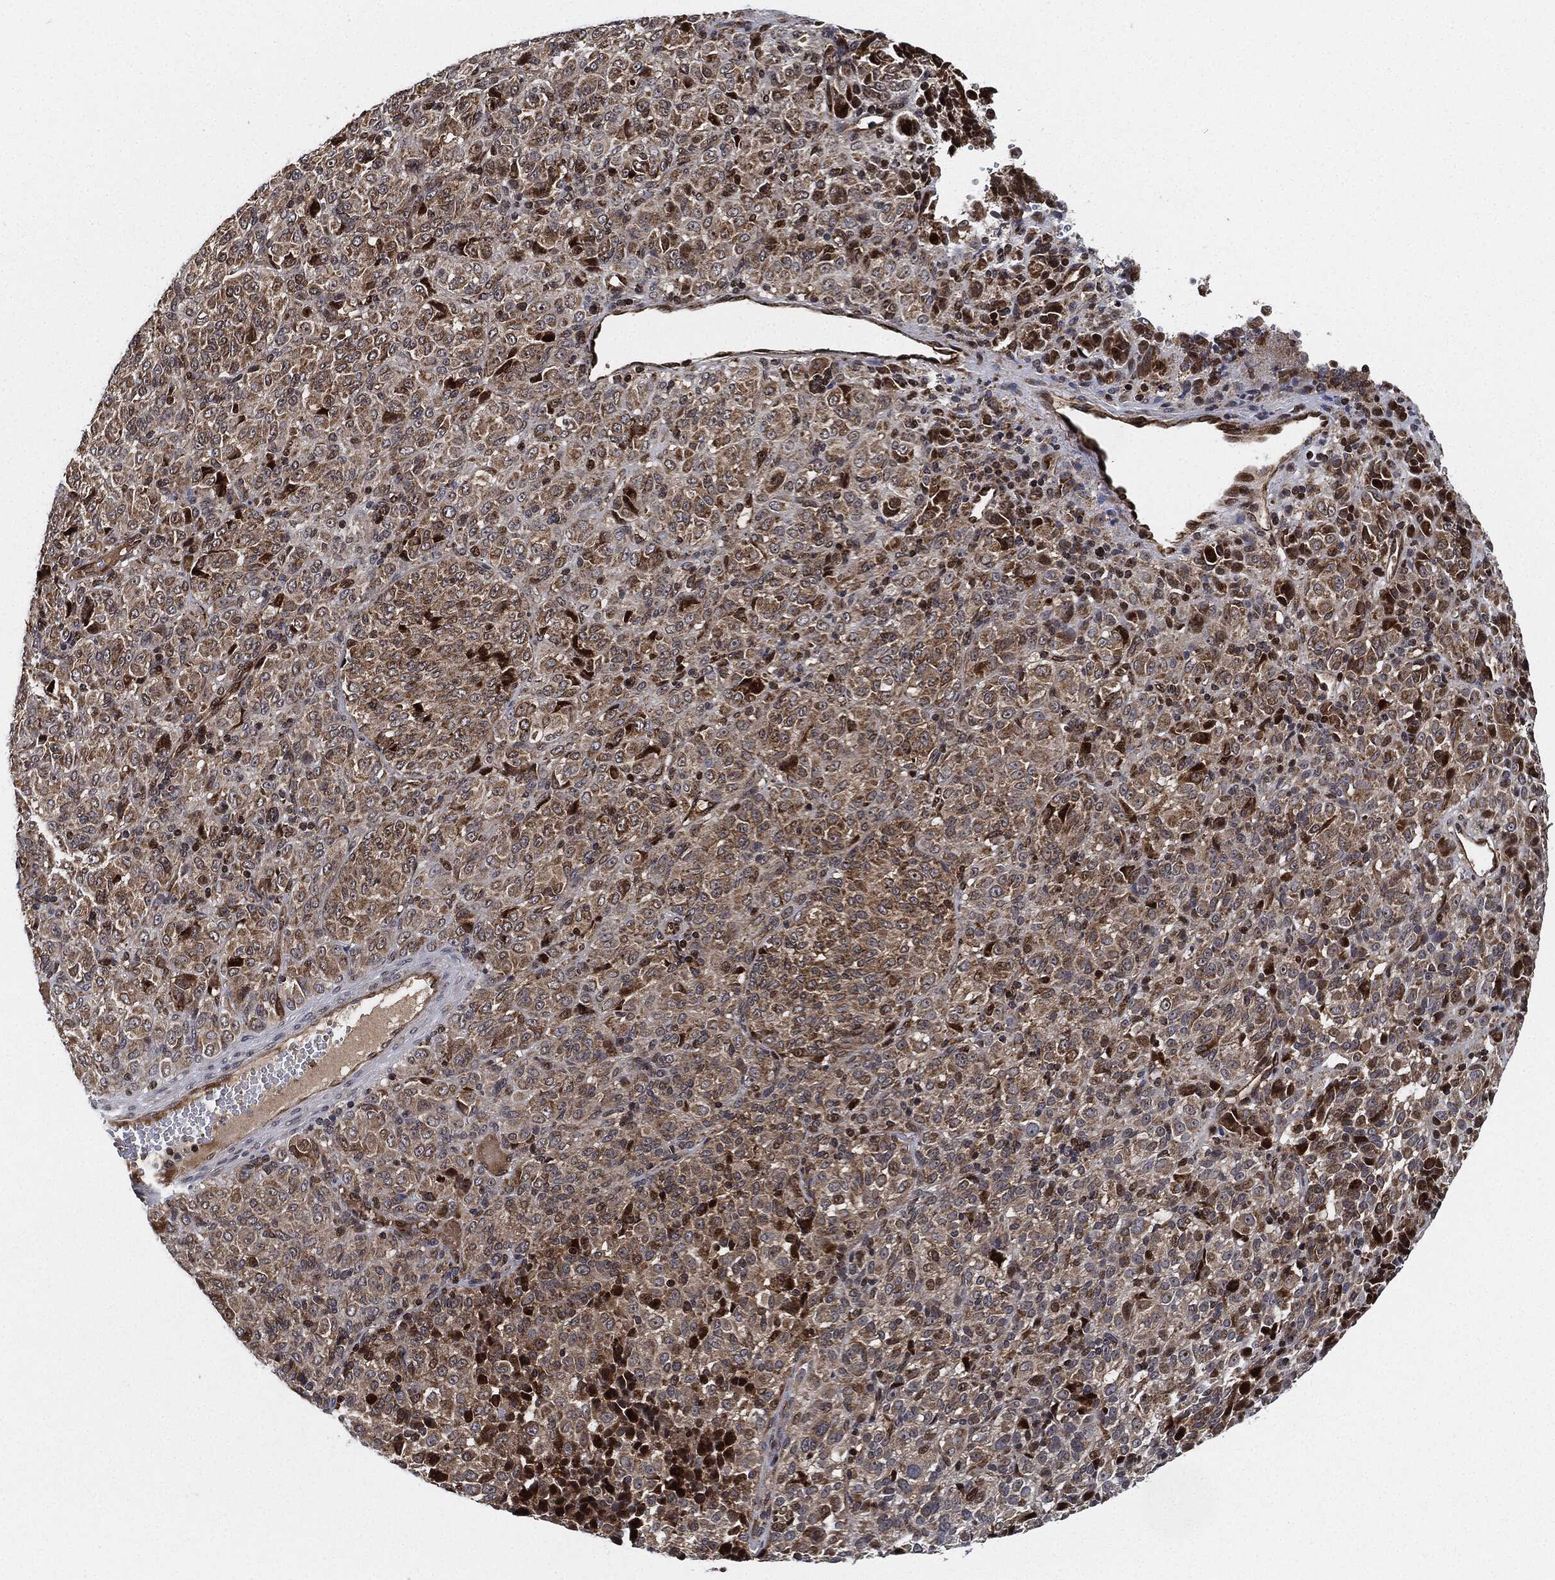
{"staining": {"intensity": "moderate", "quantity": "25%-75%", "location": "cytoplasmic/membranous"}, "tissue": "melanoma", "cell_type": "Tumor cells", "image_type": "cancer", "snomed": [{"axis": "morphology", "description": "Malignant melanoma, Metastatic site"}, {"axis": "topography", "description": "Brain"}], "caption": "Human melanoma stained with a protein marker reveals moderate staining in tumor cells.", "gene": "RNASEL", "patient": {"sex": "female", "age": 56}}